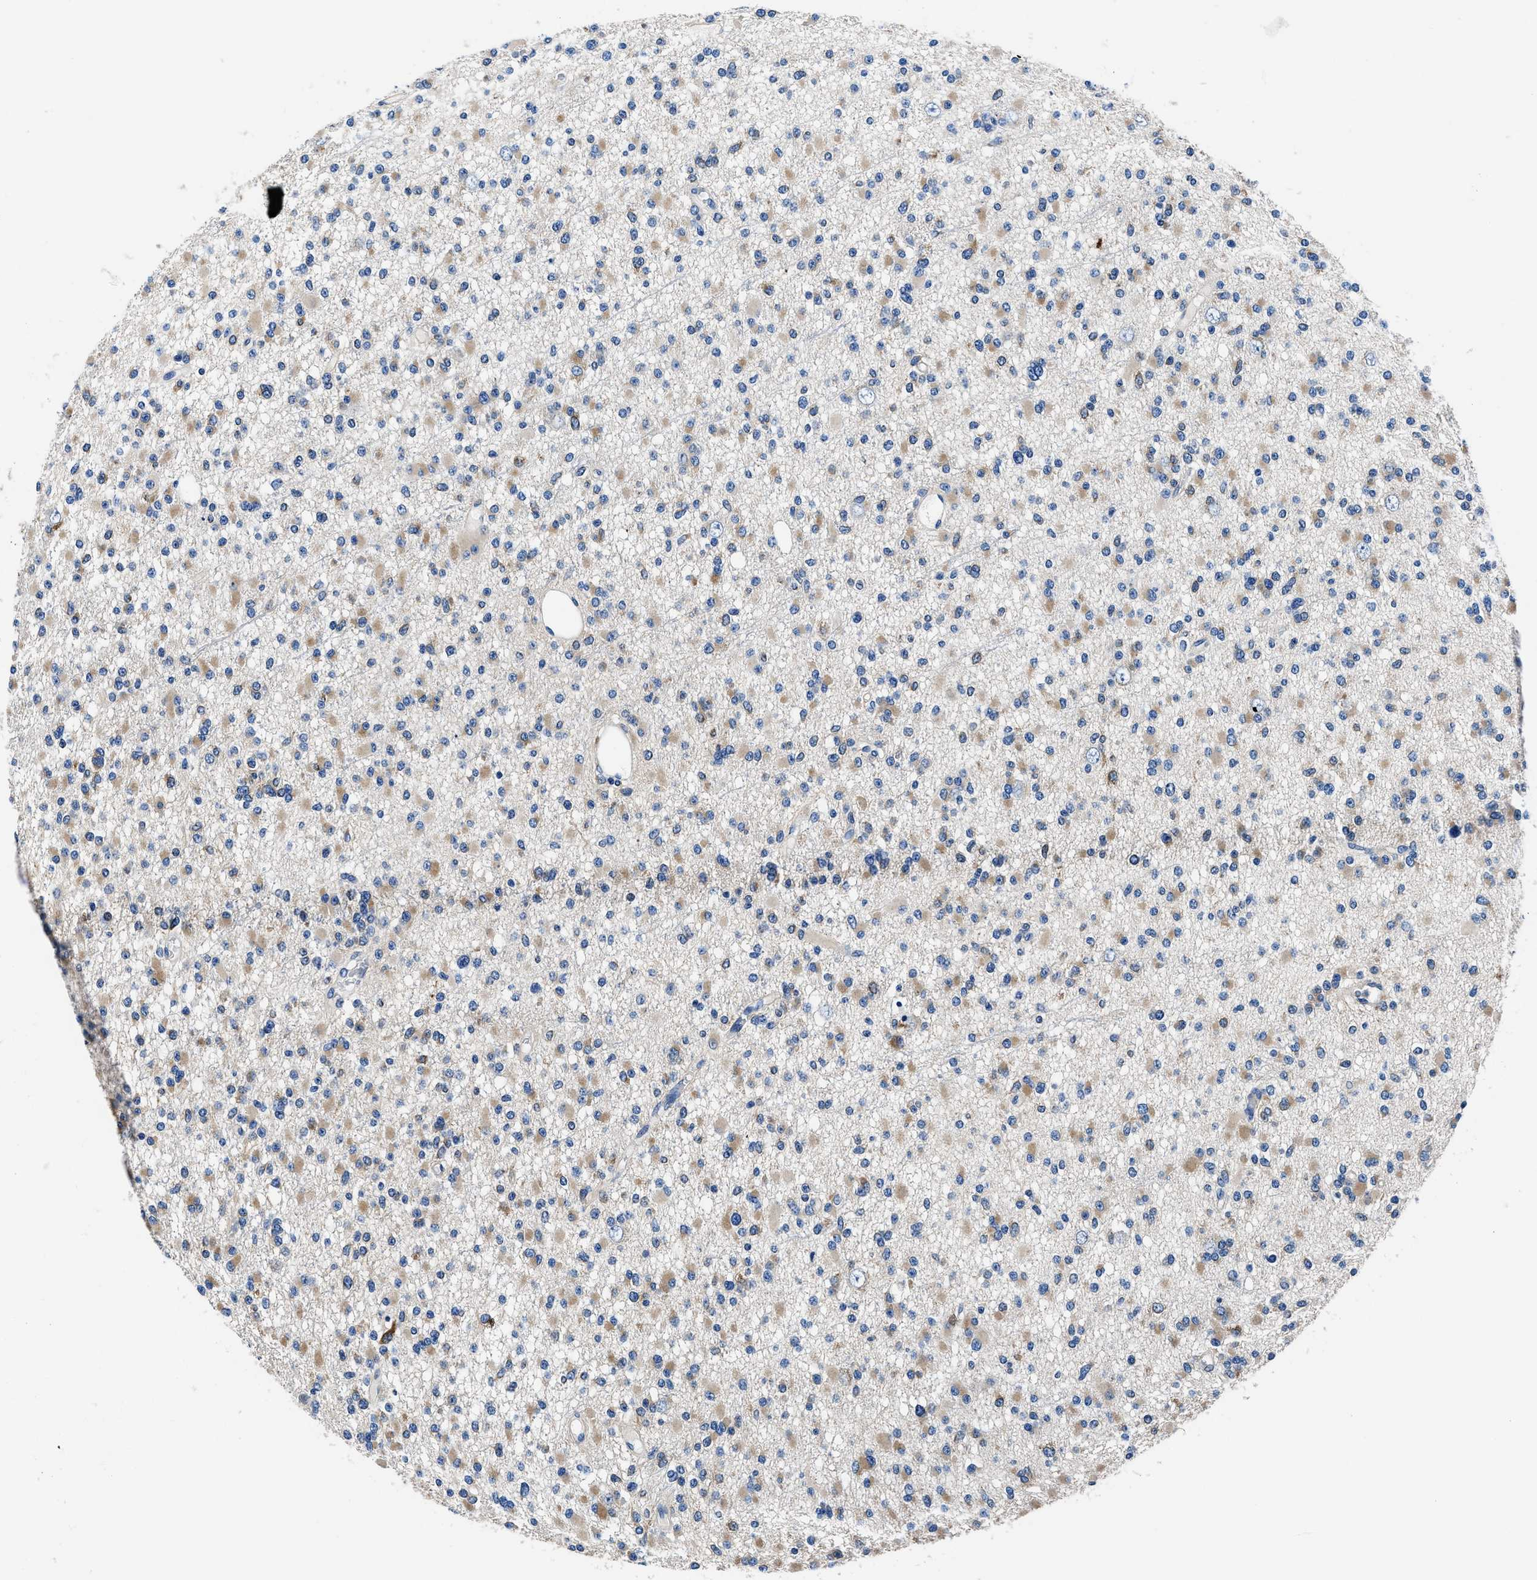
{"staining": {"intensity": "weak", "quantity": "25%-75%", "location": "cytoplasmic/membranous"}, "tissue": "glioma", "cell_type": "Tumor cells", "image_type": "cancer", "snomed": [{"axis": "morphology", "description": "Glioma, malignant, Low grade"}, {"axis": "topography", "description": "Brain"}], "caption": "Low-grade glioma (malignant) was stained to show a protein in brown. There is low levels of weak cytoplasmic/membranous expression in approximately 25%-75% of tumor cells.", "gene": "NEU1", "patient": {"sex": "female", "age": 22}}